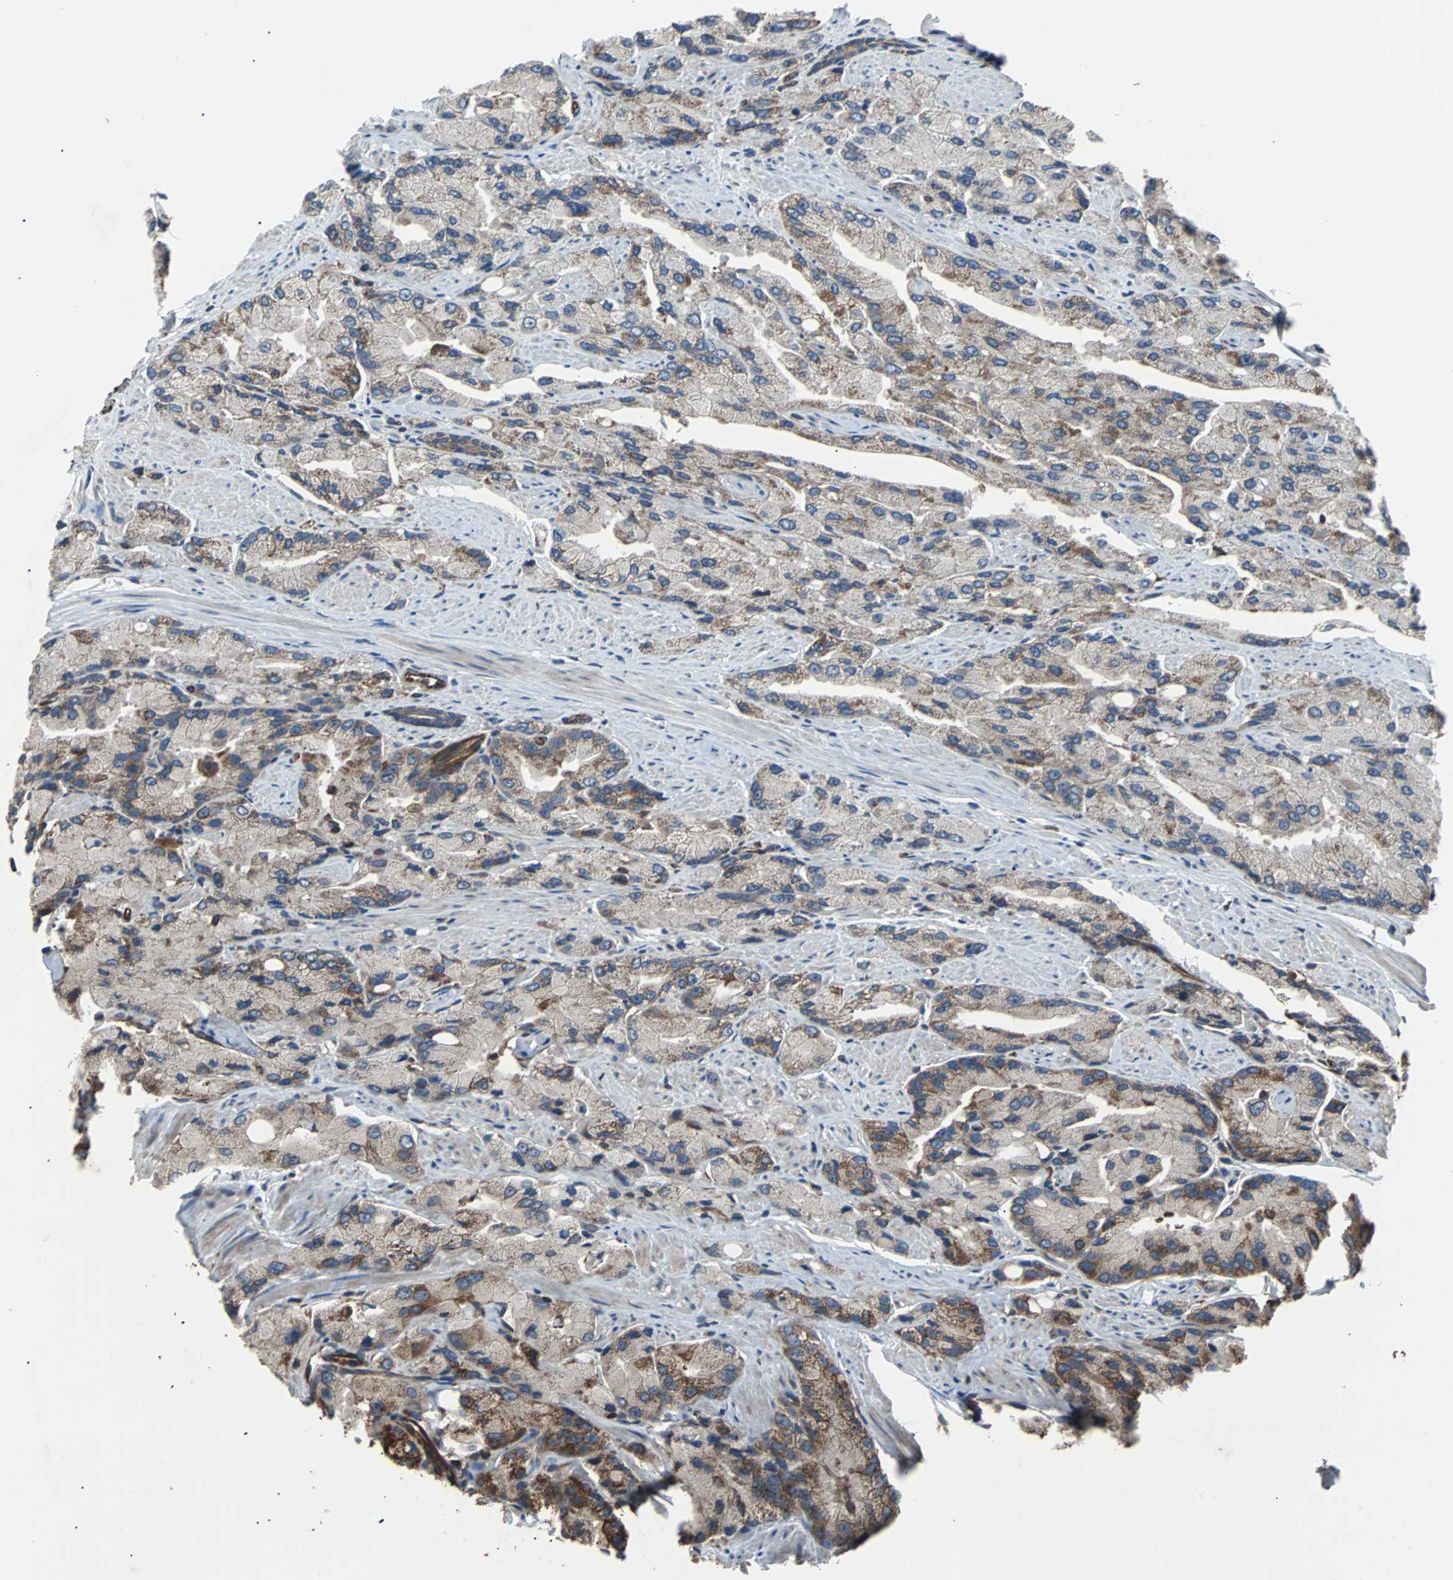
{"staining": {"intensity": "weak", "quantity": "25%-75%", "location": "cytoplasmic/membranous"}, "tissue": "prostate cancer", "cell_type": "Tumor cells", "image_type": "cancer", "snomed": [{"axis": "morphology", "description": "Adenocarcinoma, High grade"}, {"axis": "topography", "description": "Prostate"}], "caption": "Immunohistochemical staining of human prostate cancer (high-grade adenocarcinoma) exhibits low levels of weak cytoplasmic/membranous protein expression in approximately 25%-75% of tumor cells.", "gene": "ACTR3", "patient": {"sex": "male", "age": 58}}